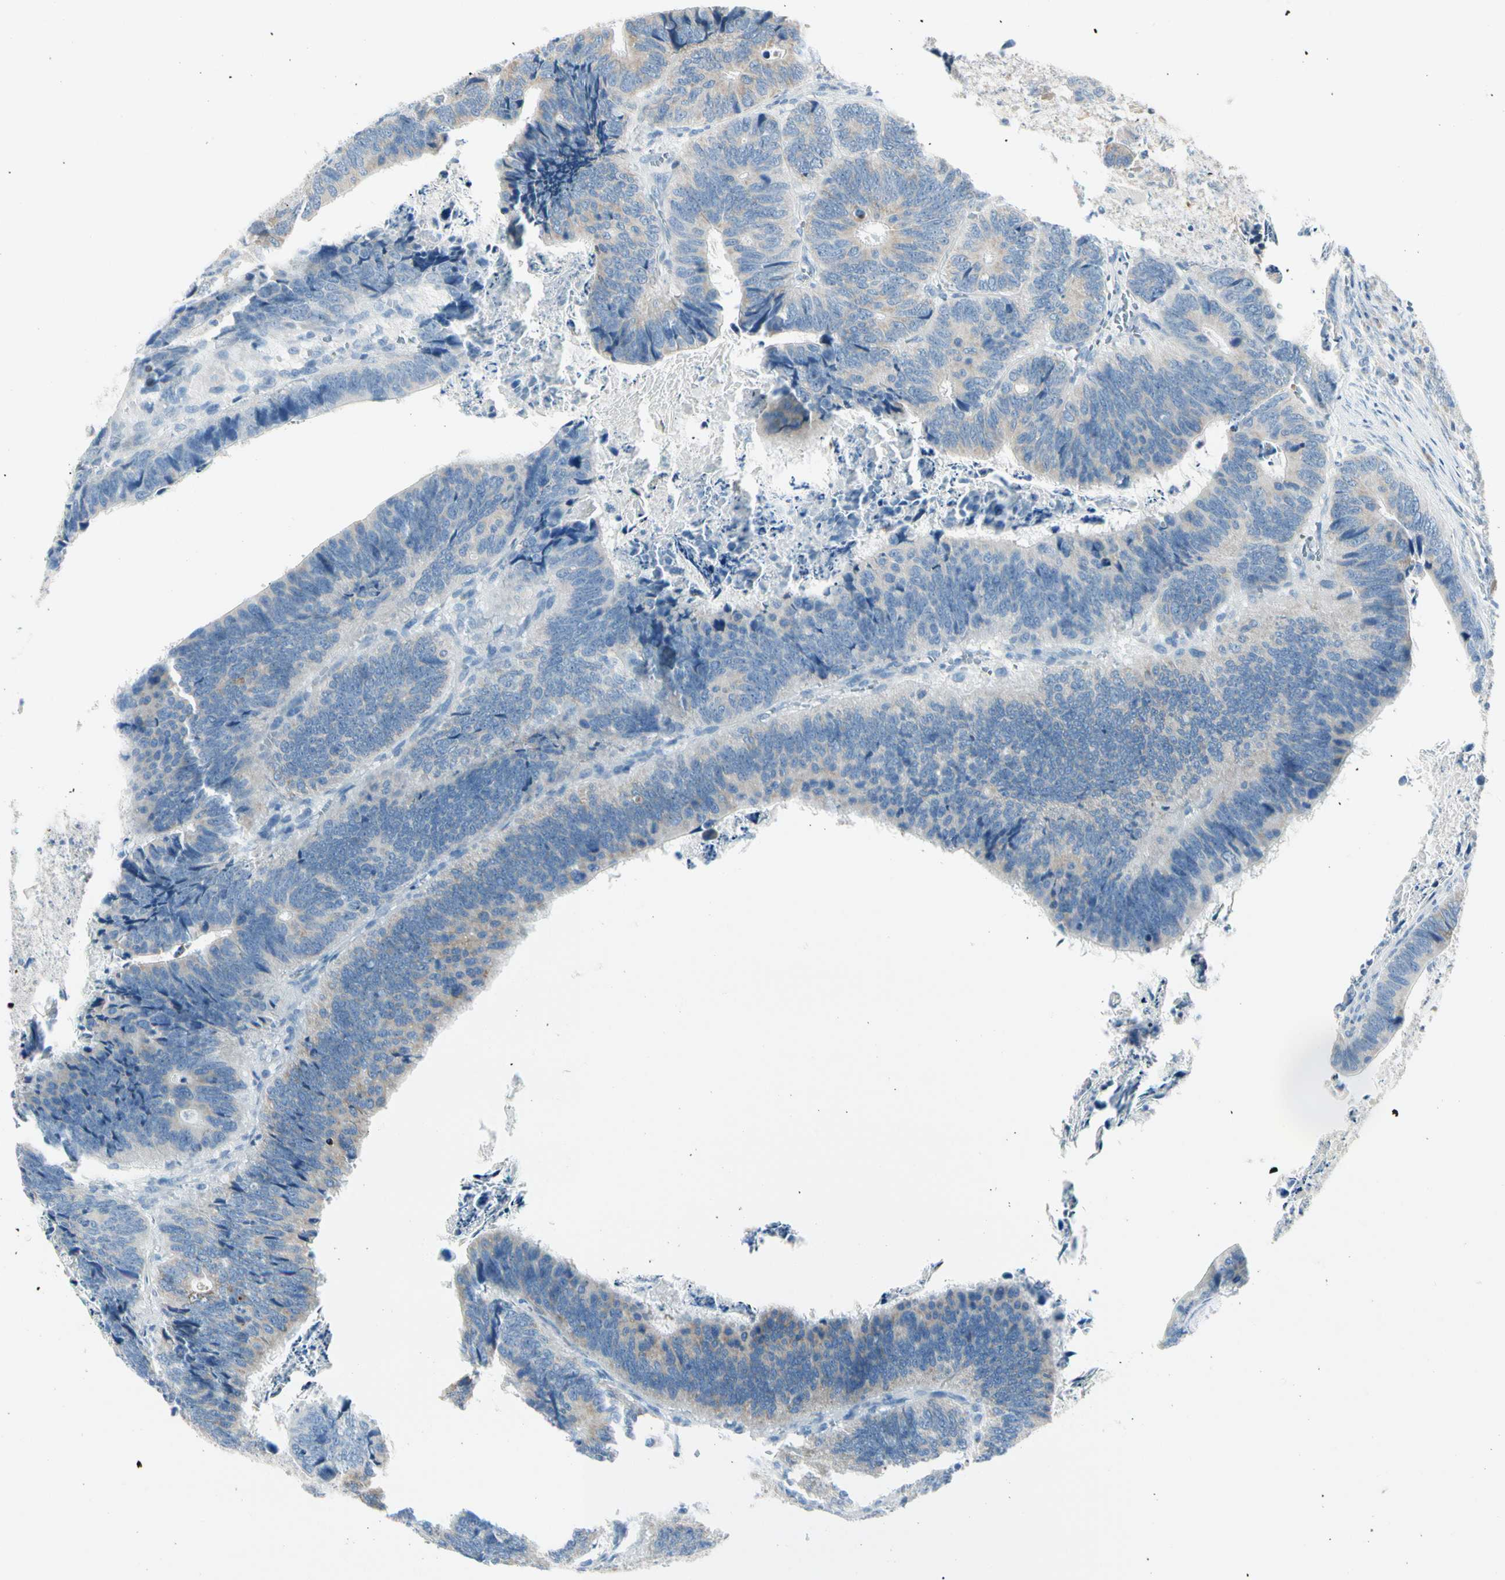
{"staining": {"intensity": "strong", "quantity": "25%-75%", "location": "cytoplasmic/membranous"}, "tissue": "colorectal cancer", "cell_type": "Tumor cells", "image_type": "cancer", "snomed": [{"axis": "morphology", "description": "Adenocarcinoma, NOS"}, {"axis": "topography", "description": "Colon"}], "caption": "Adenocarcinoma (colorectal) stained with a protein marker reveals strong staining in tumor cells.", "gene": "SLC6A15", "patient": {"sex": "male", "age": 72}}